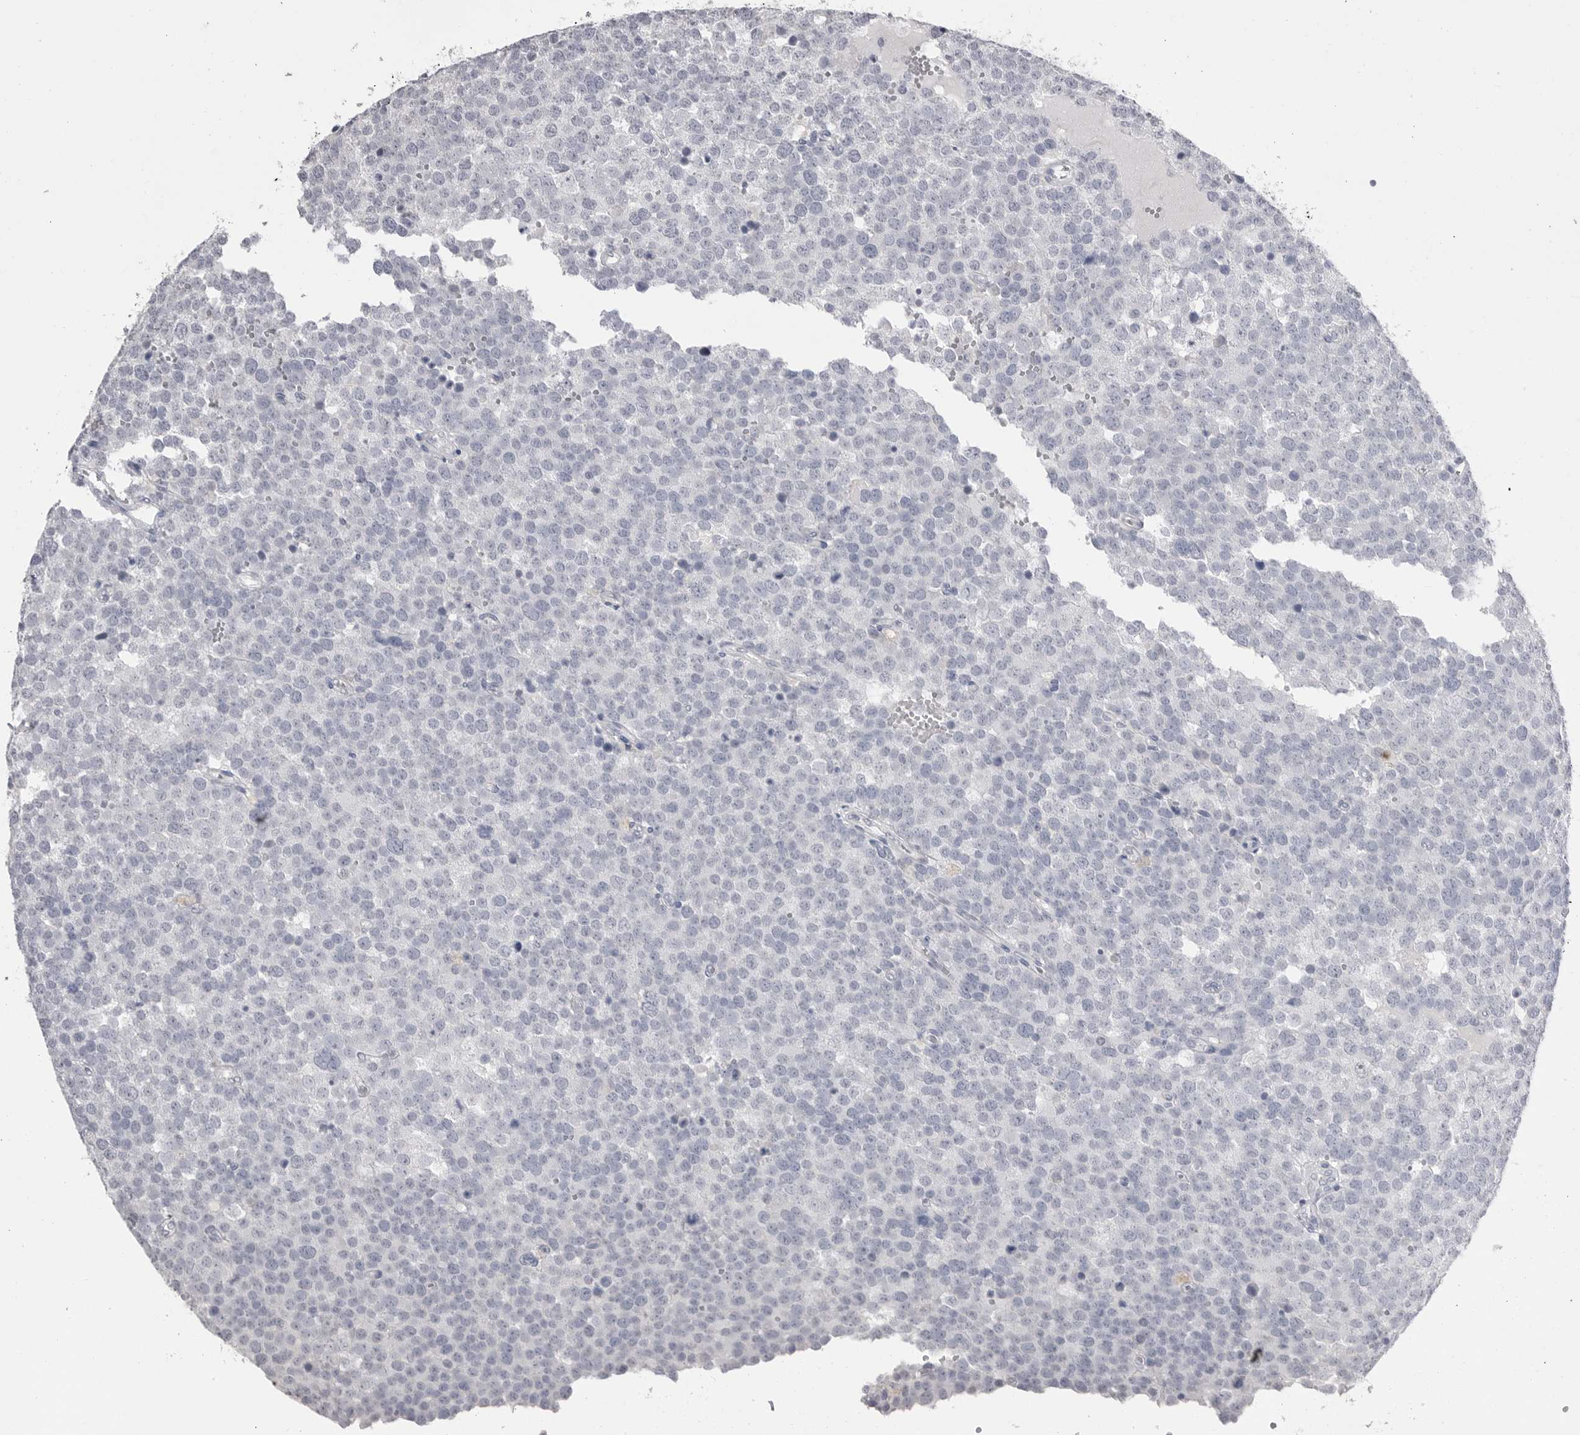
{"staining": {"intensity": "negative", "quantity": "none", "location": "none"}, "tissue": "testis cancer", "cell_type": "Tumor cells", "image_type": "cancer", "snomed": [{"axis": "morphology", "description": "Seminoma, NOS"}, {"axis": "topography", "description": "Testis"}], "caption": "Tumor cells show no significant protein staining in testis seminoma.", "gene": "CPB1", "patient": {"sex": "male", "age": 71}}